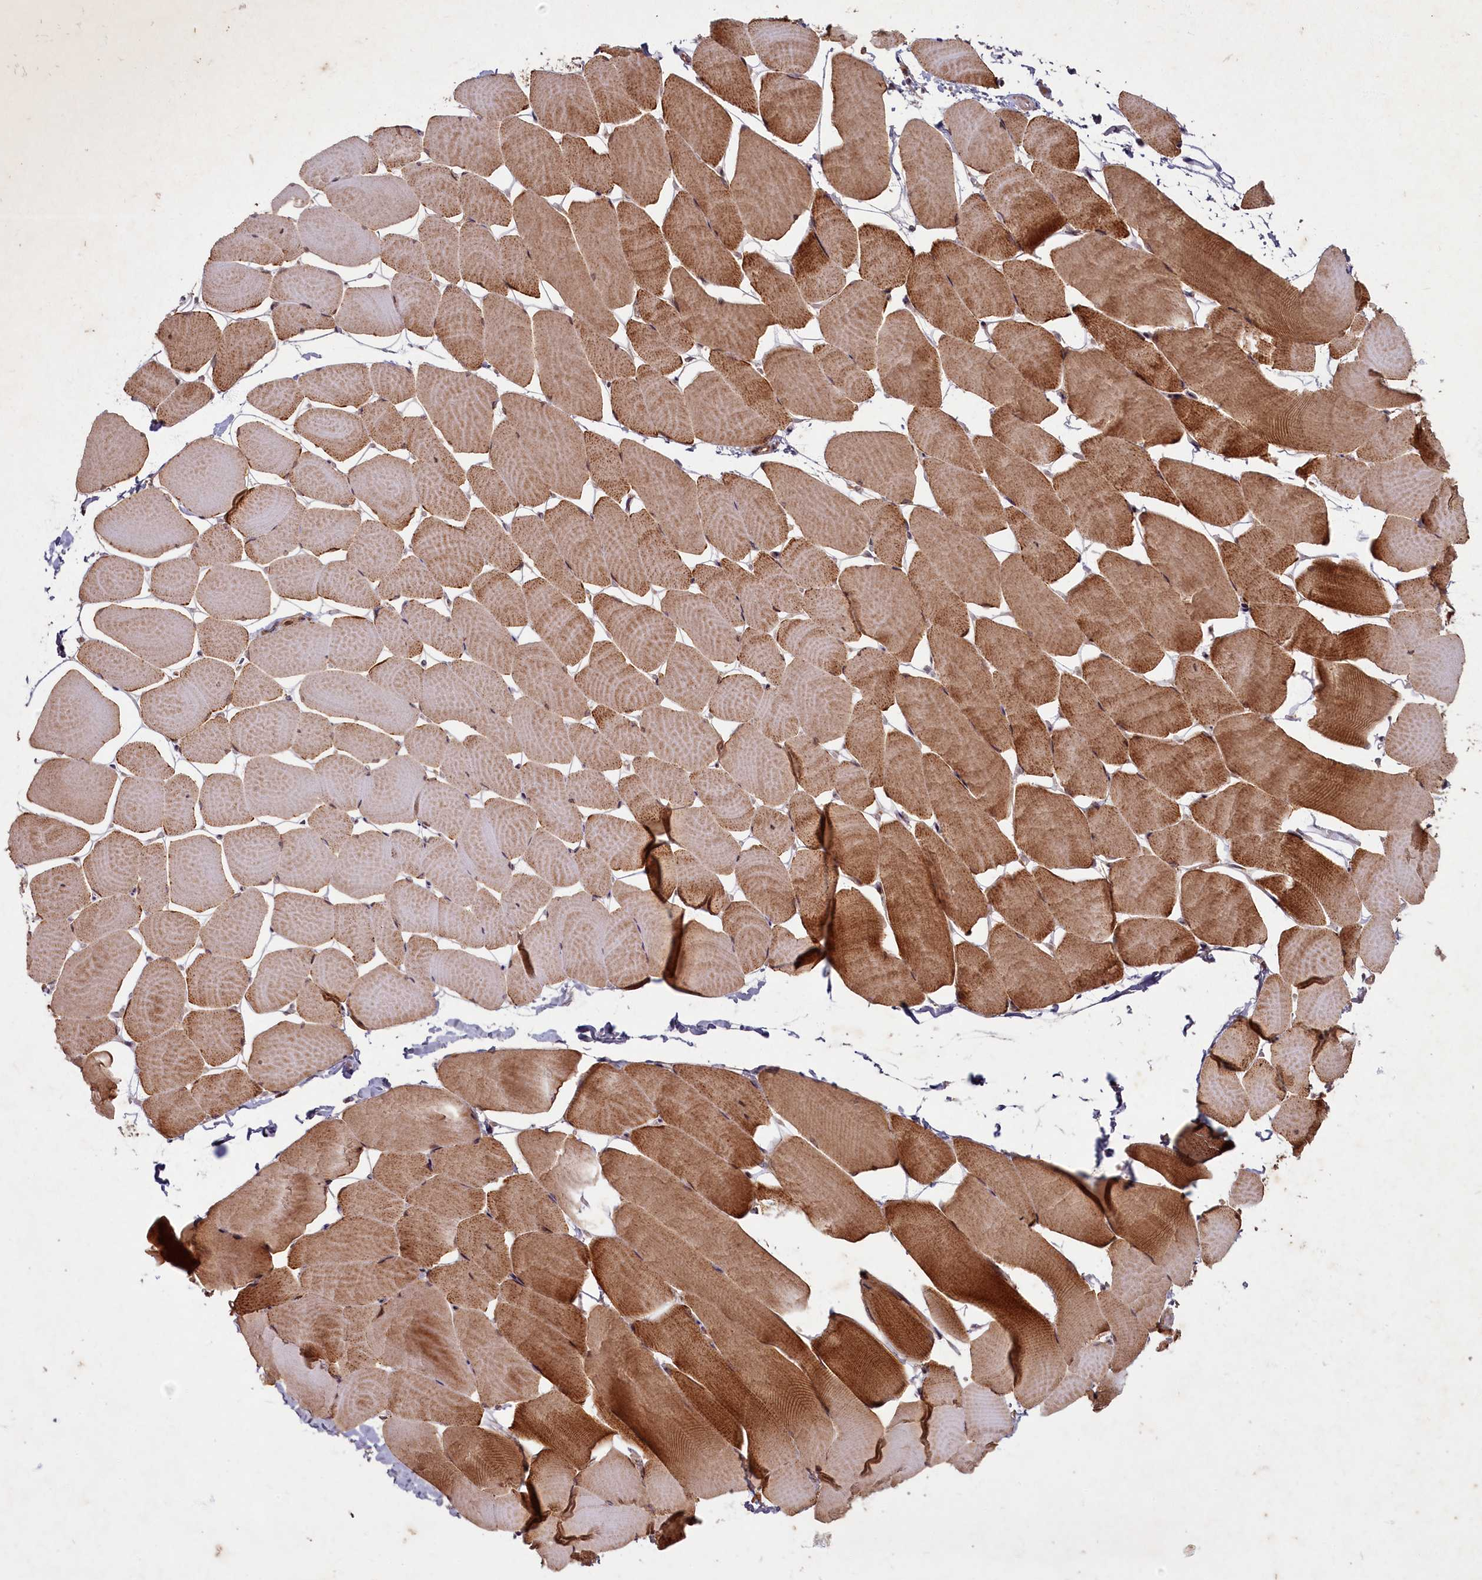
{"staining": {"intensity": "moderate", "quantity": ">75%", "location": "cytoplasmic/membranous,nuclear"}, "tissue": "skeletal muscle", "cell_type": "Myocytes", "image_type": "normal", "snomed": [{"axis": "morphology", "description": "Normal tissue, NOS"}, {"axis": "topography", "description": "Skeletal muscle"}], "caption": "Protein staining of benign skeletal muscle demonstrates moderate cytoplasmic/membranous,nuclear staining in about >75% of myocytes. (brown staining indicates protein expression, while blue staining denotes nuclei).", "gene": "SLC11A2", "patient": {"sex": "male", "age": 25}}